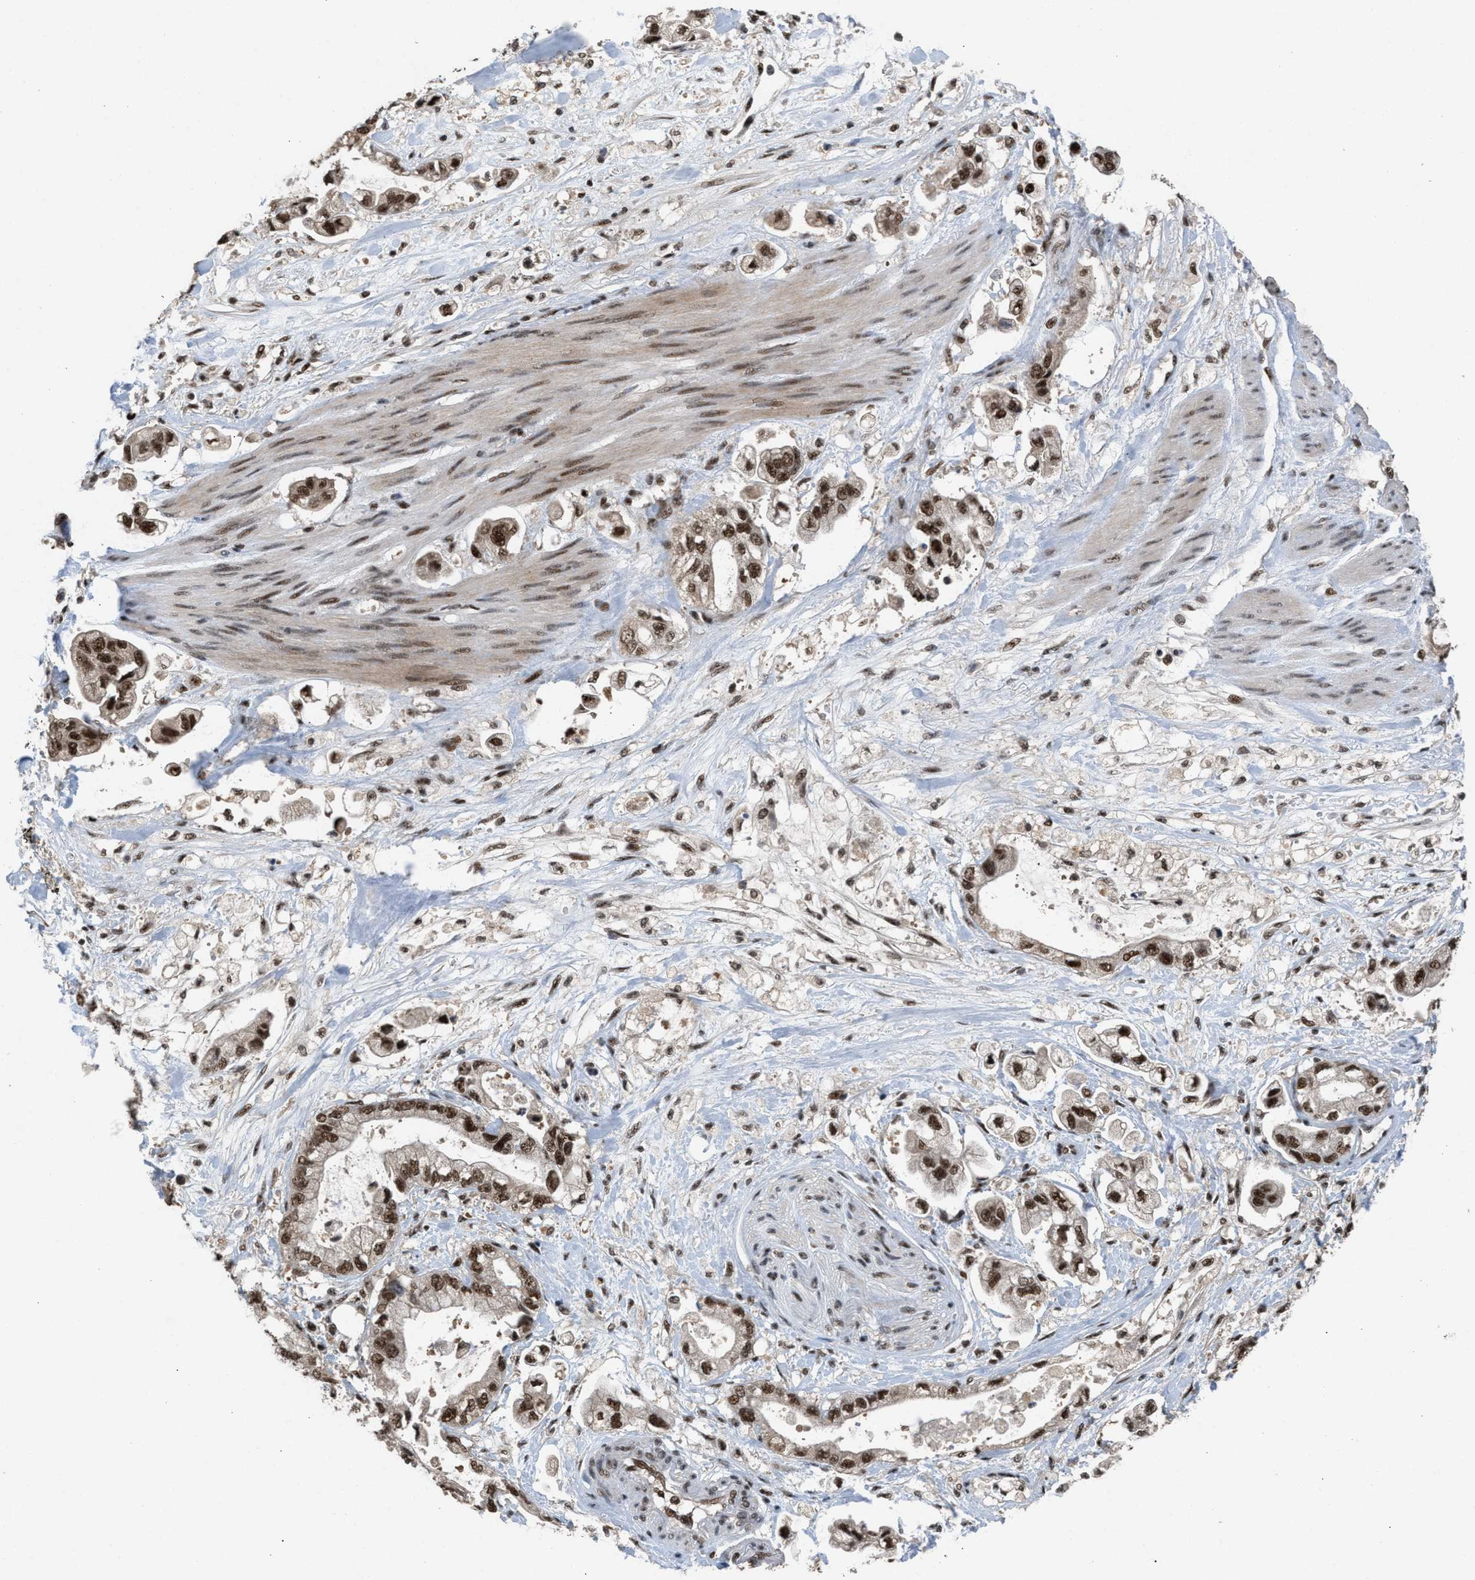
{"staining": {"intensity": "strong", "quantity": ">75%", "location": "nuclear"}, "tissue": "stomach cancer", "cell_type": "Tumor cells", "image_type": "cancer", "snomed": [{"axis": "morphology", "description": "Normal tissue, NOS"}, {"axis": "morphology", "description": "Adenocarcinoma, NOS"}, {"axis": "topography", "description": "Stomach"}], "caption": "Strong nuclear staining for a protein is present in approximately >75% of tumor cells of stomach cancer using immunohistochemistry.", "gene": "PRPF4", "patient": {"sex": "male", "age": 62}}